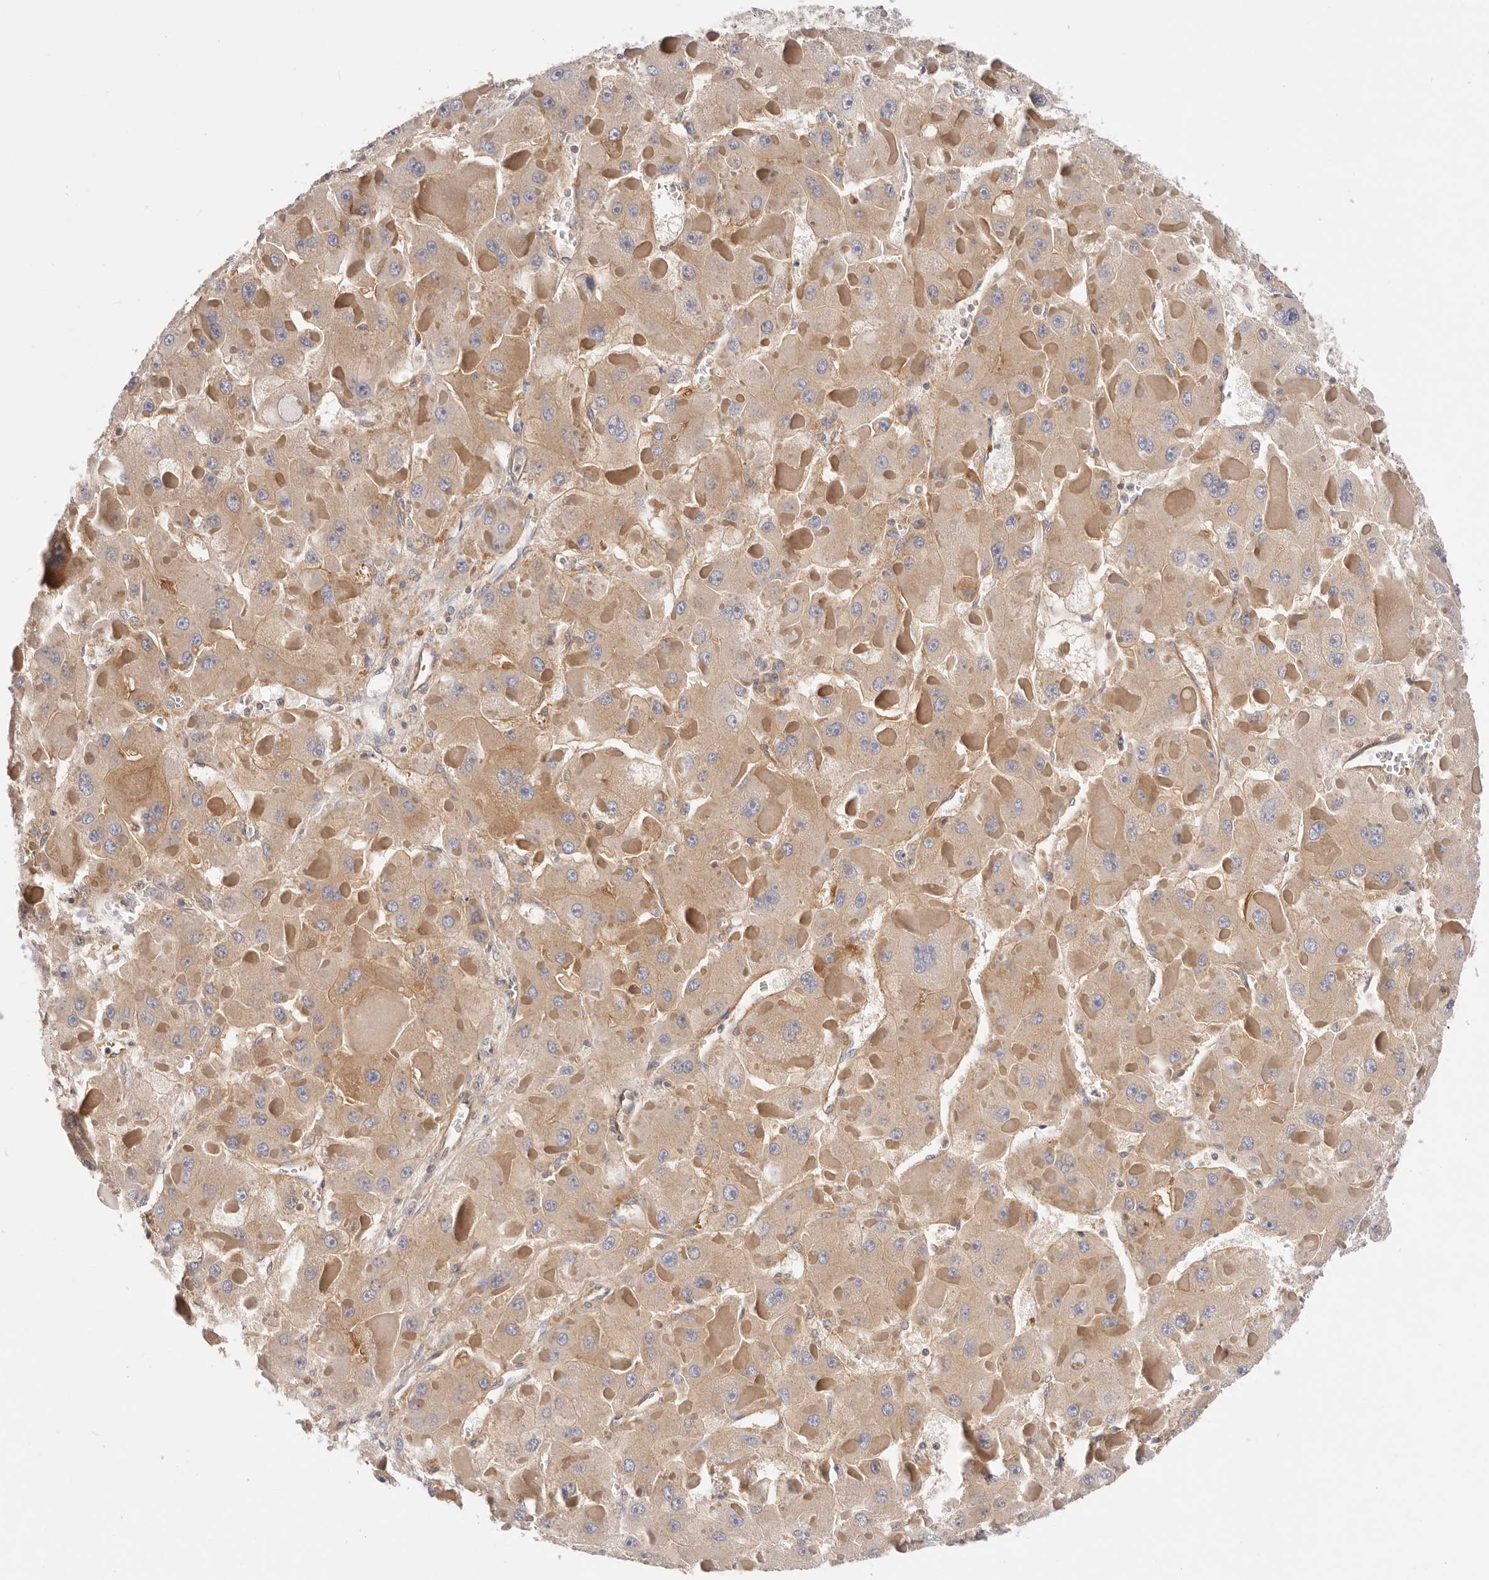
{"staining": {"intensity": "weak", "quantity": ">75%", "location": "cytoplasmic/membranous"}, "tissue": "liver cancer", "cell_type": "Tumor cells", "image_type": "cancer", "snomed": [{"axis": "morphology", "description": "Carcinoma, Hepatocellular, NOS"}, {"axis": "topography", "description": "Liver"}], "caption": "Protein staining exhibits weak cytoplasmic/membranous expression in approximately >75% of tumor cells in liver cancer.", "gene": "KCMF1", "patient": {"sex": "female", "age": 73}}